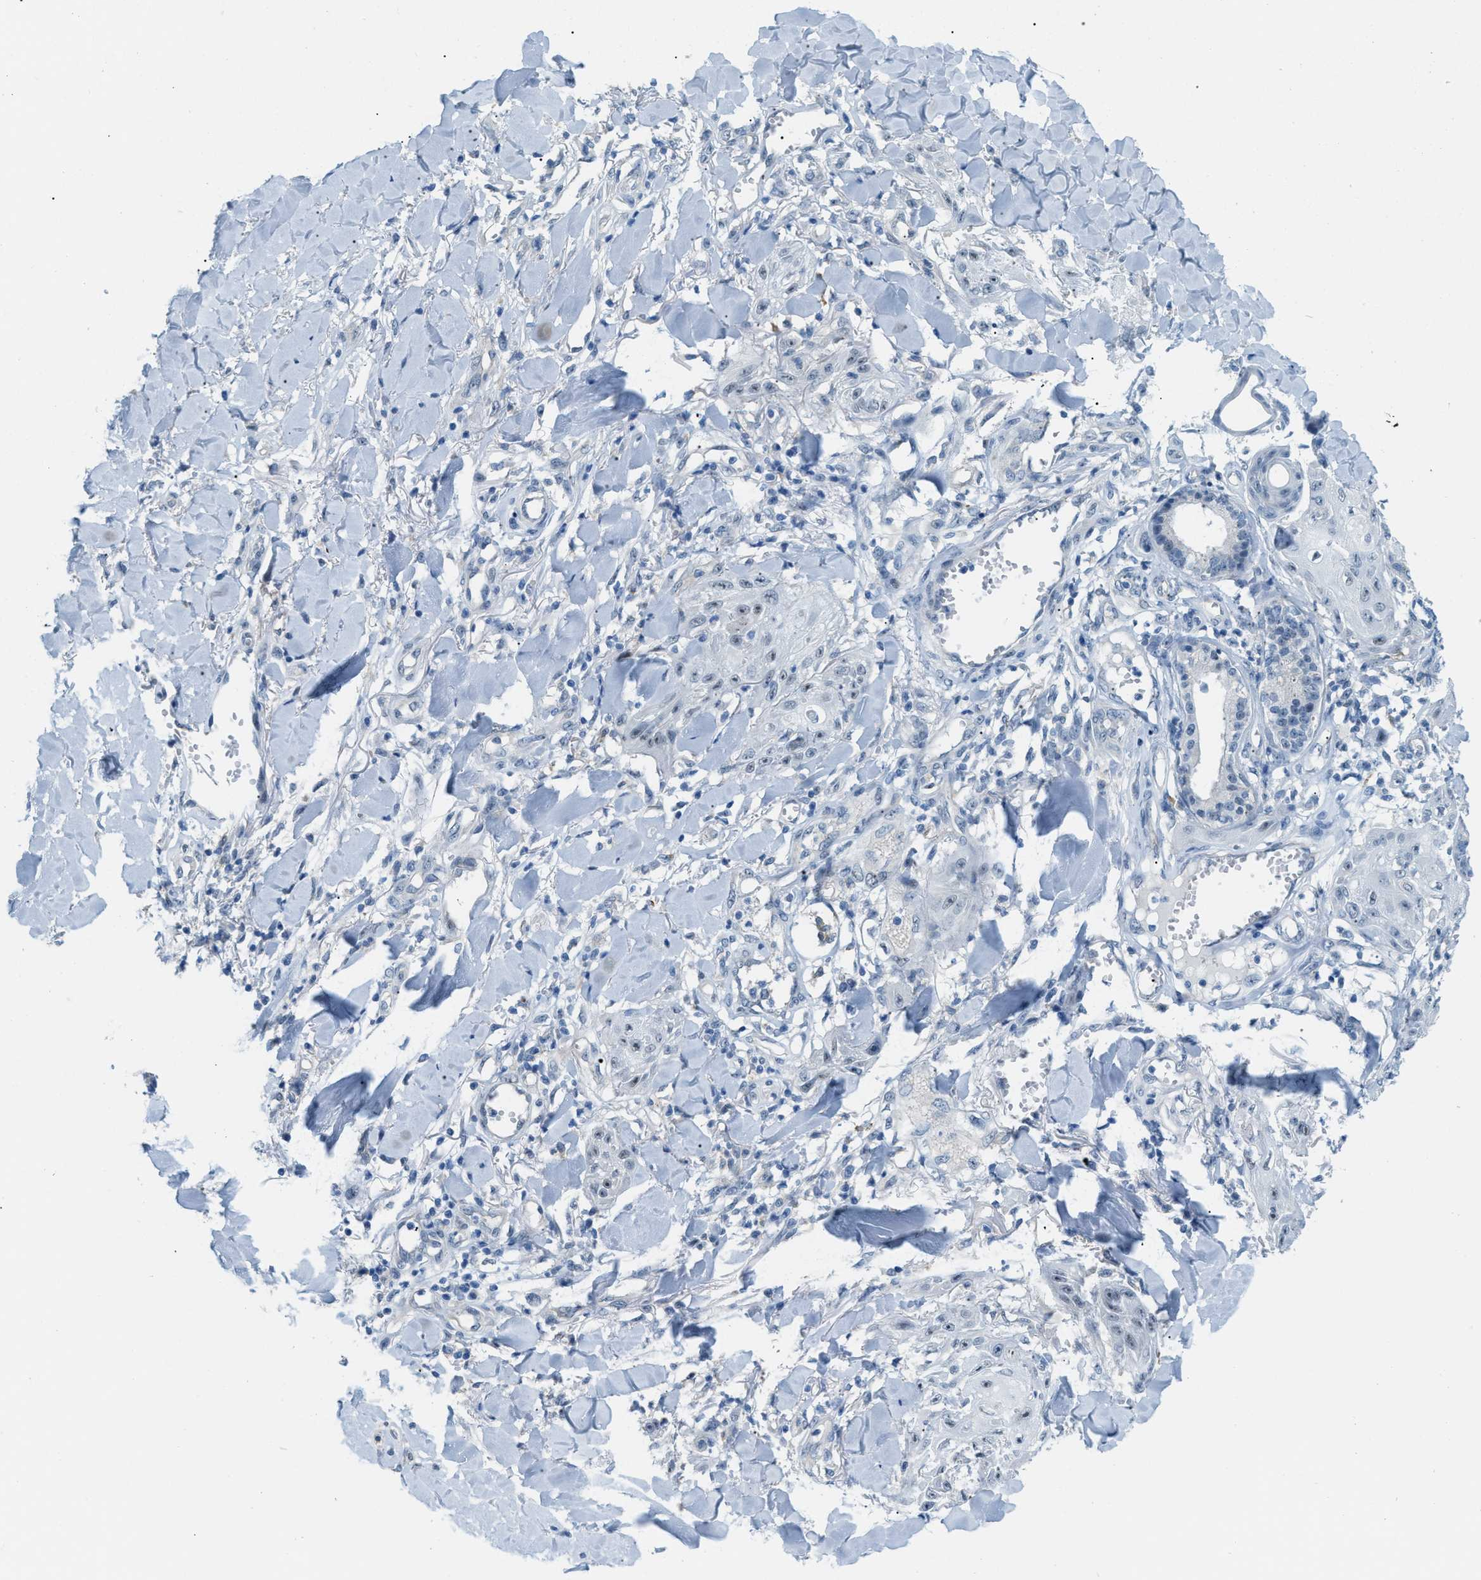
{"staining": {"intensity": "negative", "quantity": "none", "location": "none"}, "tissue": "skin cancer", "cell_type": "Tumor cells", "image_type": "cancer", "snomed": [{"axis": "morphology", "description": "Squamous cell carcinoma, NOS"}, {"axis": "topography", "description": "Skin"}], "caption": "Tumor cells are negative for brown protein staining in skin cancer. (DAB immunohistochemistry visualized using brightfield microscopy, high magnification).", "gene": "PHRF1", "patient": {"sex": "male", "age": 74}}